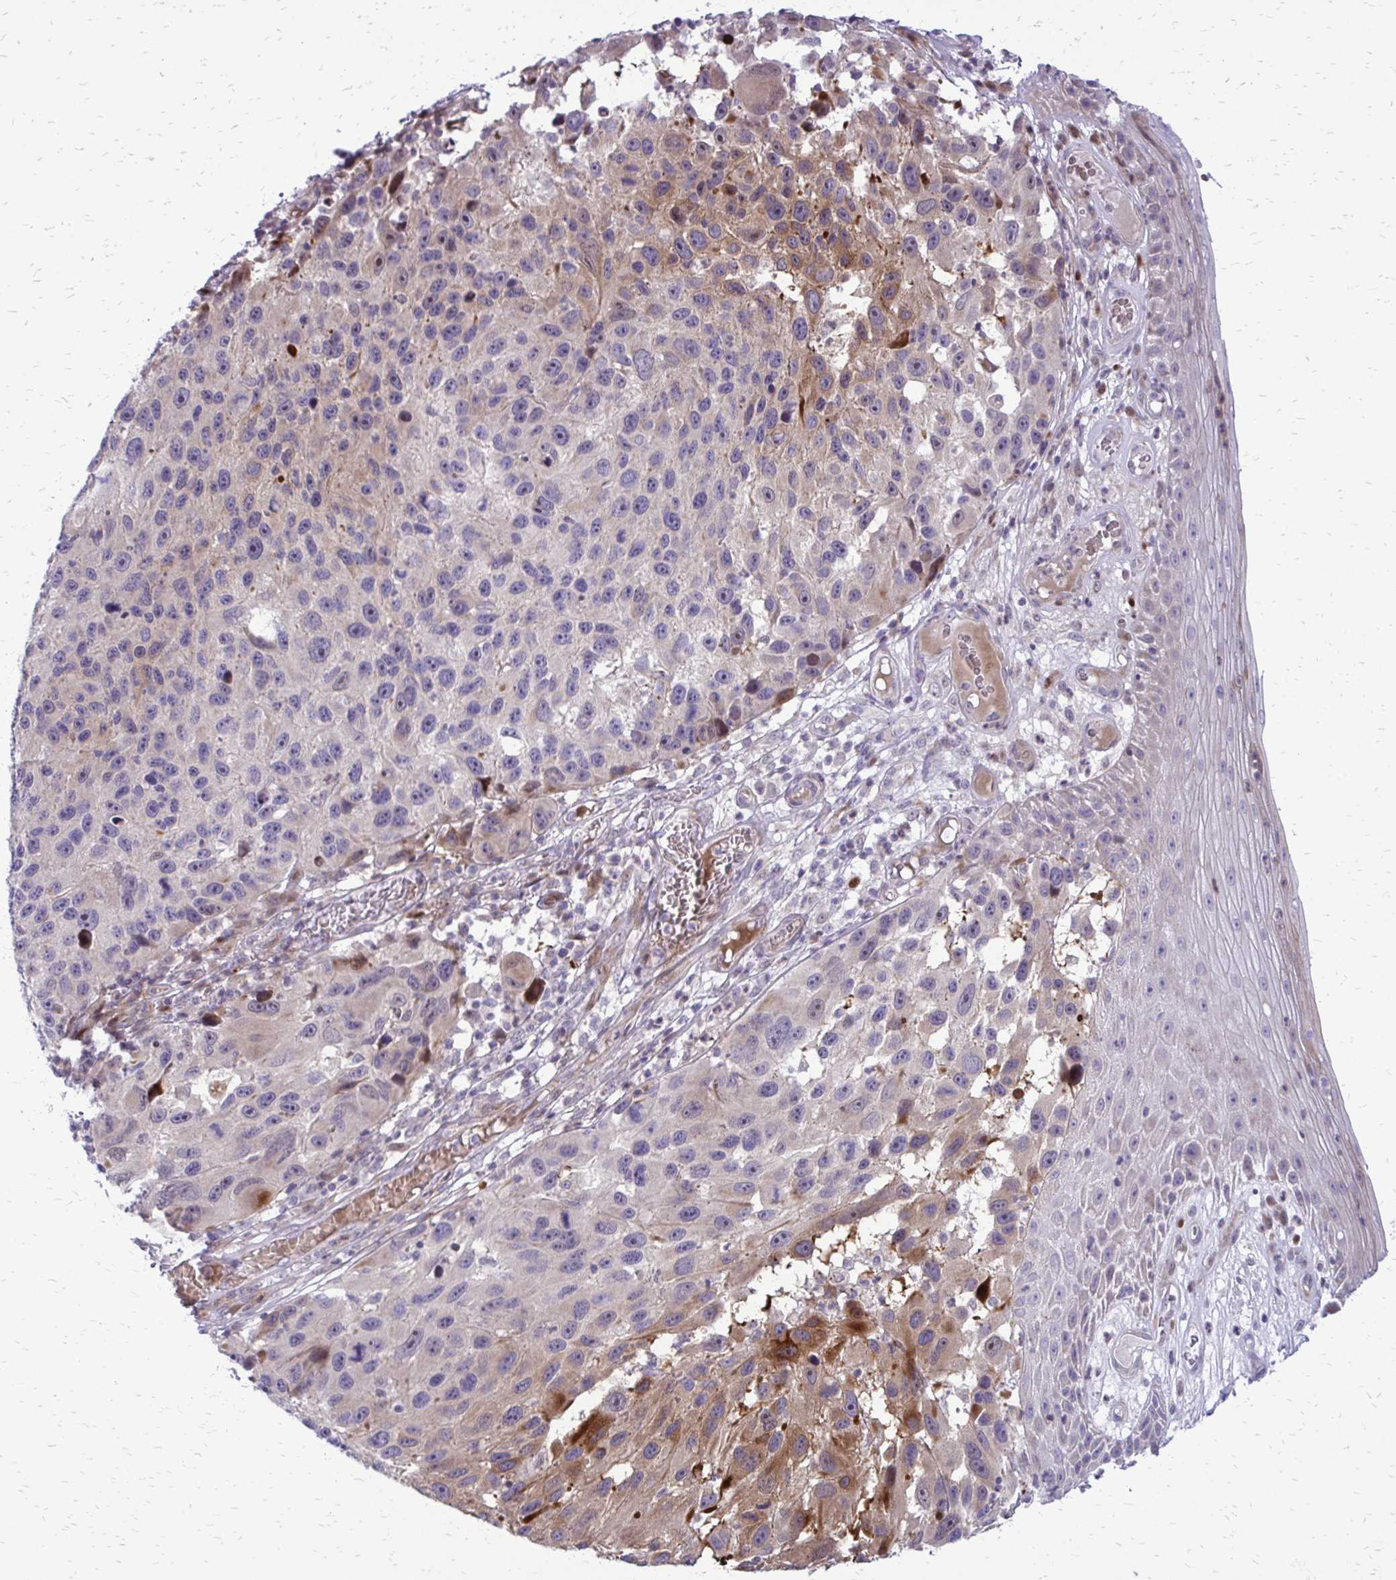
{"staining": {"intensity": "moderate", "quantity": "<25%", "location": "cytoplasmic/membranous"}, "tissue": "melanoma", "cell_type": "Tumor cells", "image_type": "cancer", "snomed": [{"axis": "morphology", "description": "Malignant melanoma, NOS"}, {"axis": "topography", "description": "Skin"}], "caption": "Melanoma tissue reveals moderate cytoplasmic/membranous positivity in approximately <25% of tumor cells (Stains: DAB in brown, nuclei in blue, Microscopy: brightfield microscopy at high magnification).", "gene": "PPDPFL", "patient": {"sex": "male", "age": 53}}